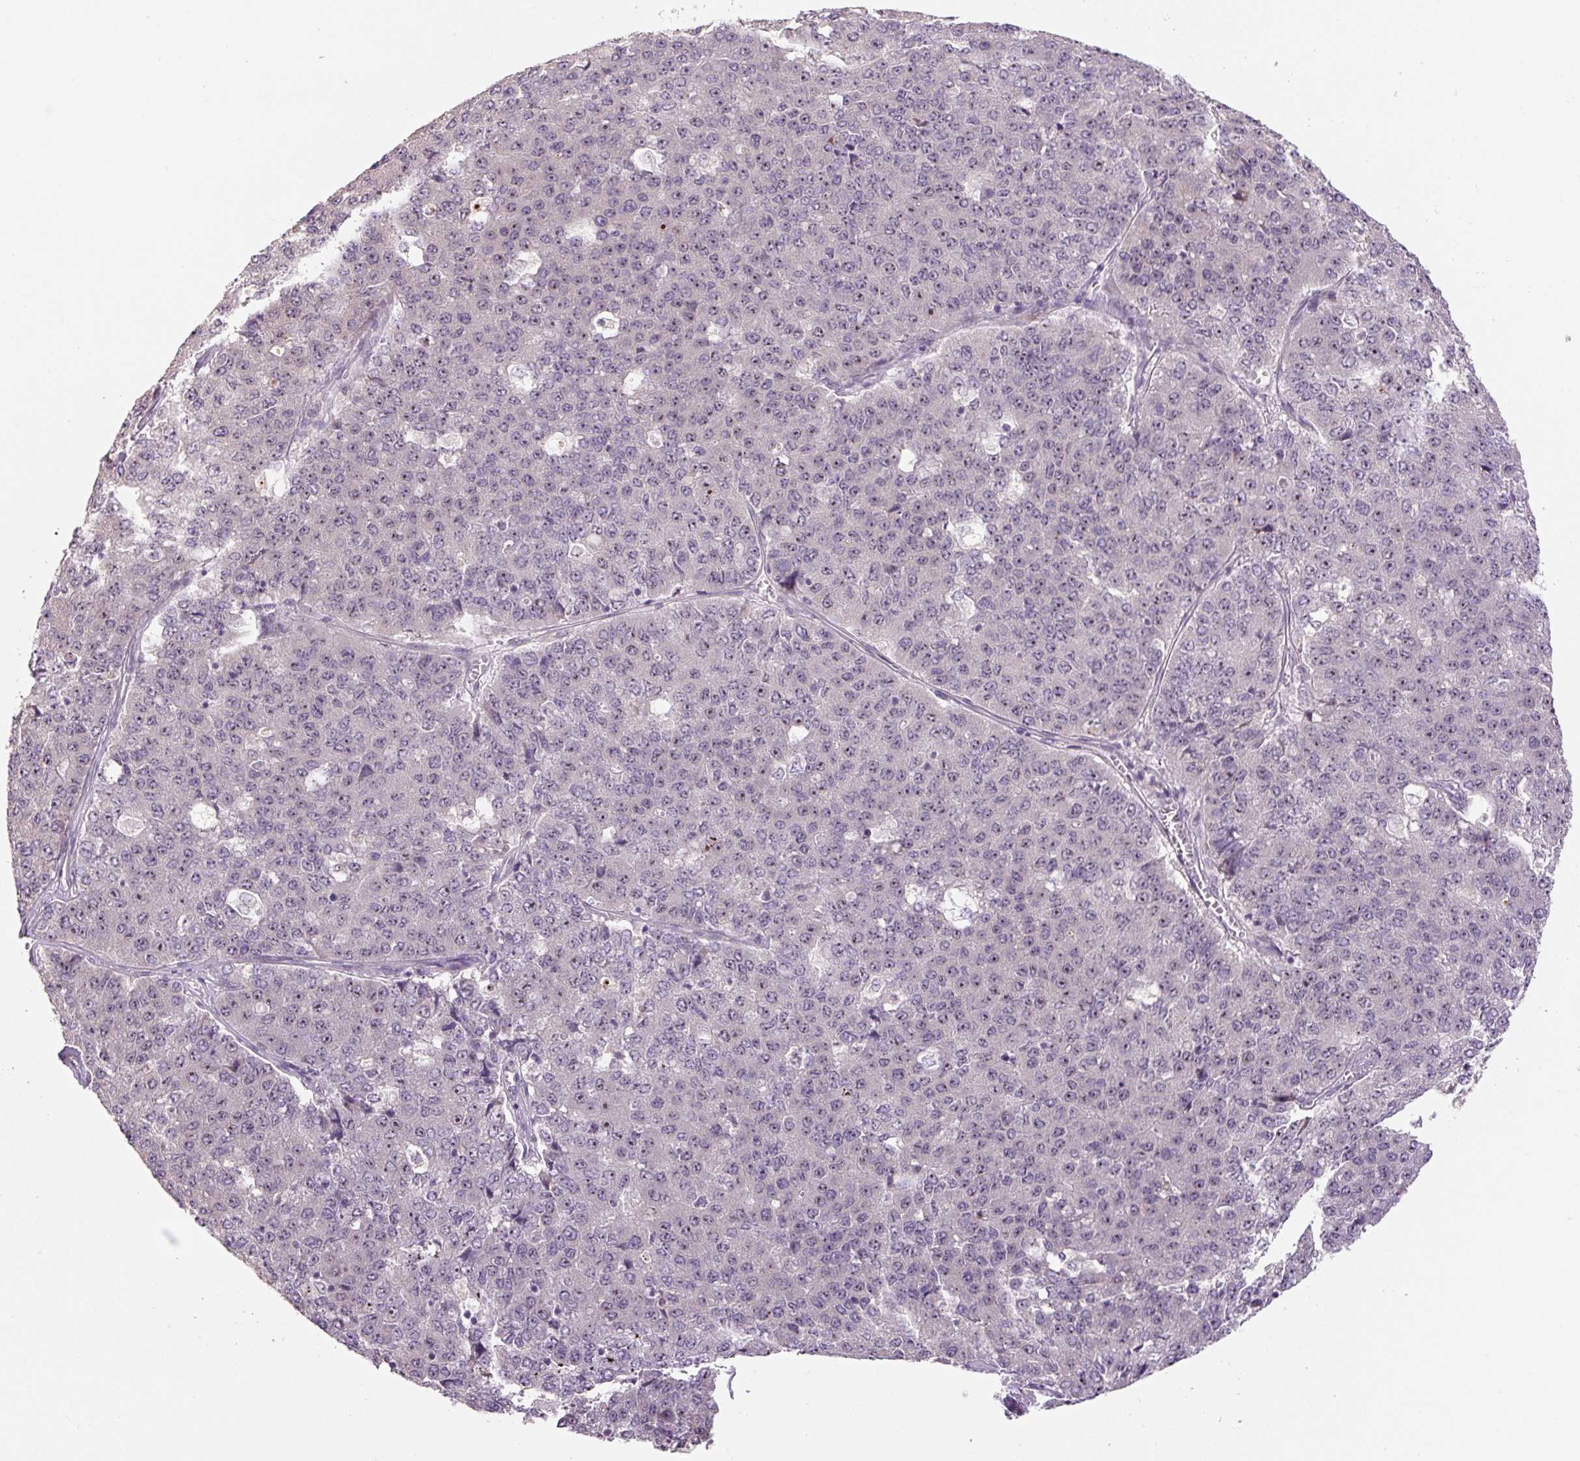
{"staining": {"intensity": "weak", "quantity": "<25%", "location": "nuclear"}, "tissue": "pancreatic cancer", "cell_type": "Tumor cells", "image_type": "cancer", "snomed": [{"axis": "morphology", "description": "Adenocarcinoma, NOS"}, {"axis": "topography", "description": "Pancreas"}], "caption": "IHC image of pancreatic cancer (adenocarcinoma) stained for a protein (brown), which reveals no positivity in tumor cells. (DAB (3,3'-diaminobenzidine) immunohistochemistry (IHC) visualized using brightfield microscopy, high magnification).", "gene": "TMEM151B", "patient": {"sex": "male", "age": 50}}